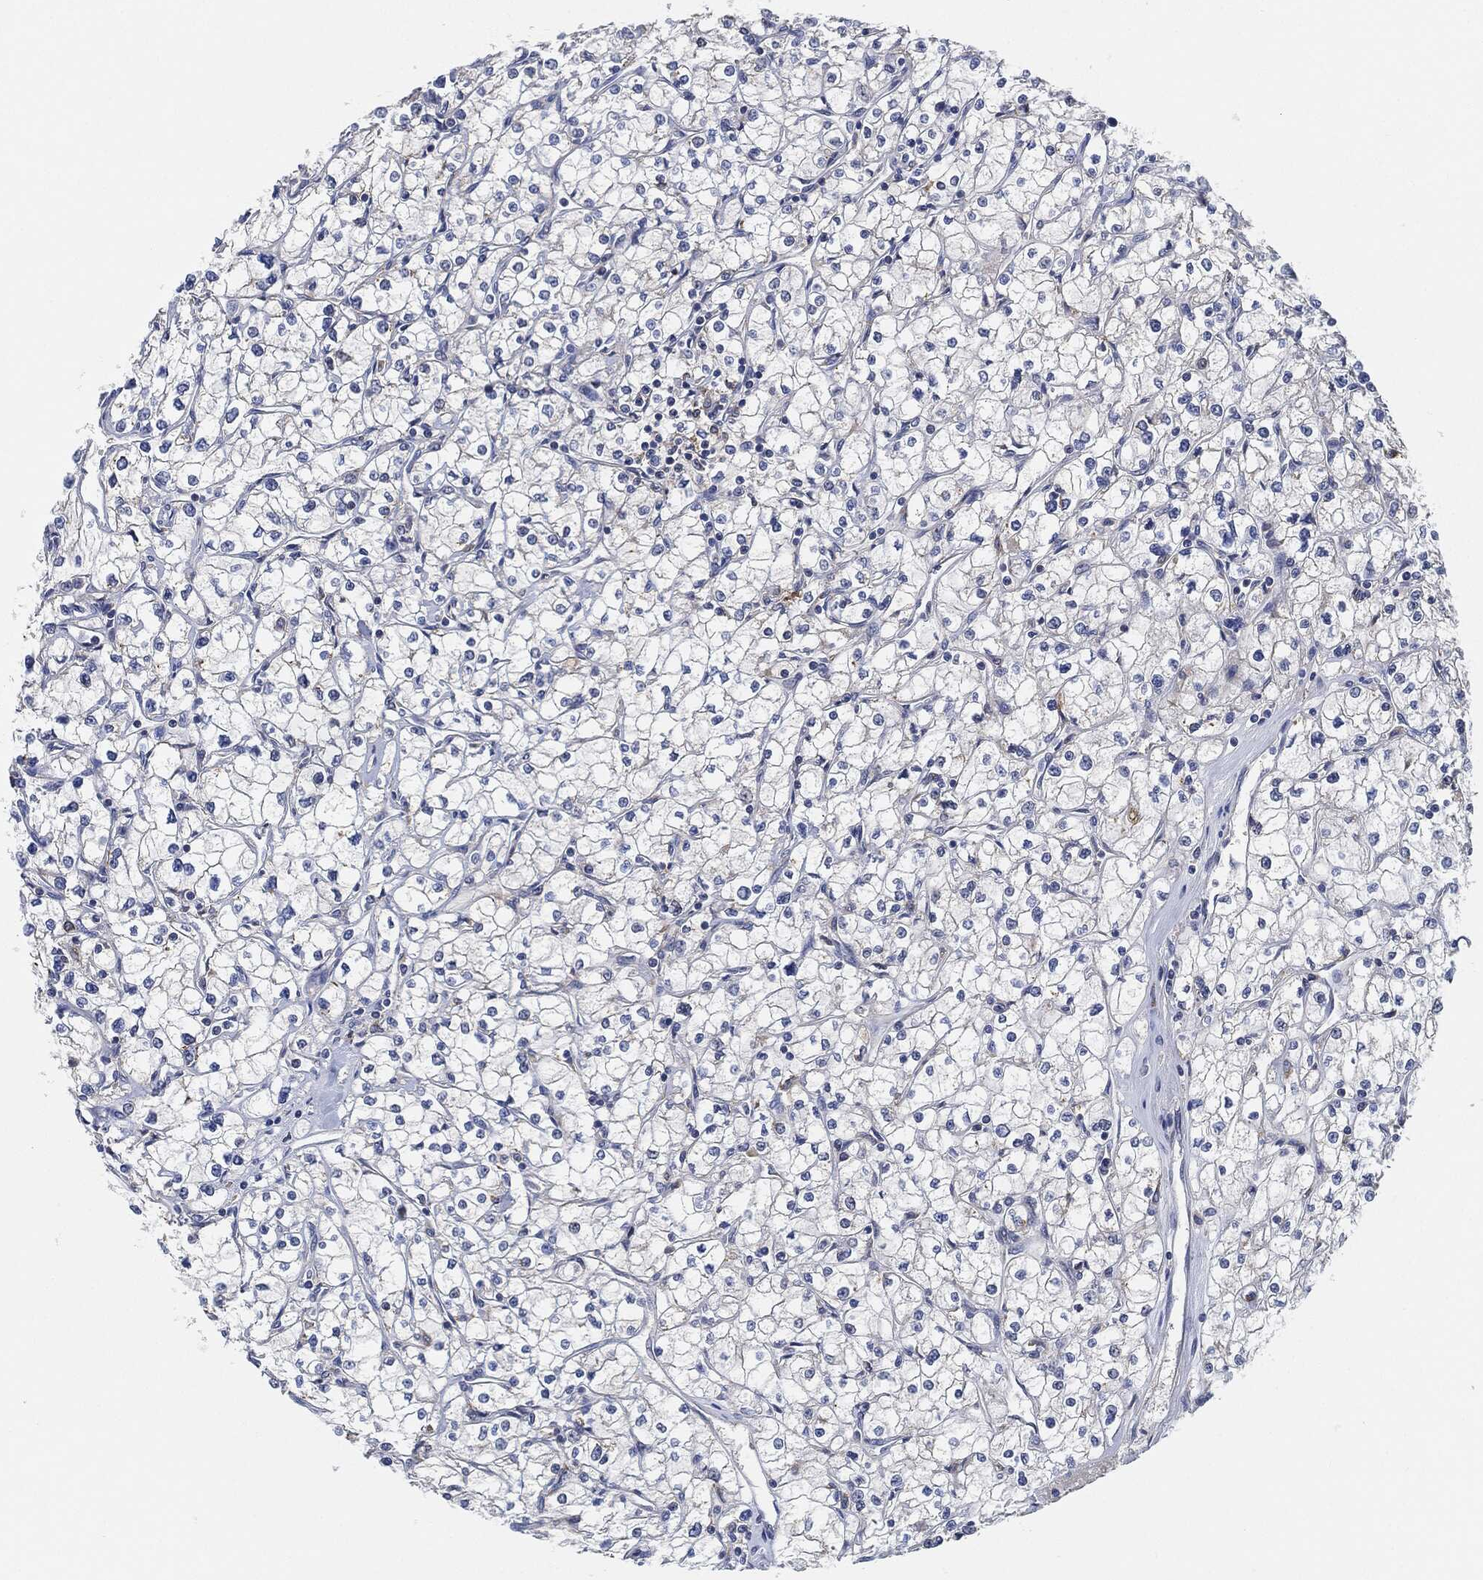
{"staining": {"intensity": "negative", "quantity": "none", "location": "none"}, "tissue": "renal cancer", "cell_type": "Tumor cells", "image_type": "cancer", "snomed": [{"axis": "morphology", "description": "Adenocarcinoma, NOS"}, {"axis": "topography", "description": "Kidney"}], "caption": "Immunohistochemical staining of renal adenocarcinoma shows no significant positivity in tumor cells.", "gene": "VSIG4", "patient": {"sex": "male", "age": 67}}